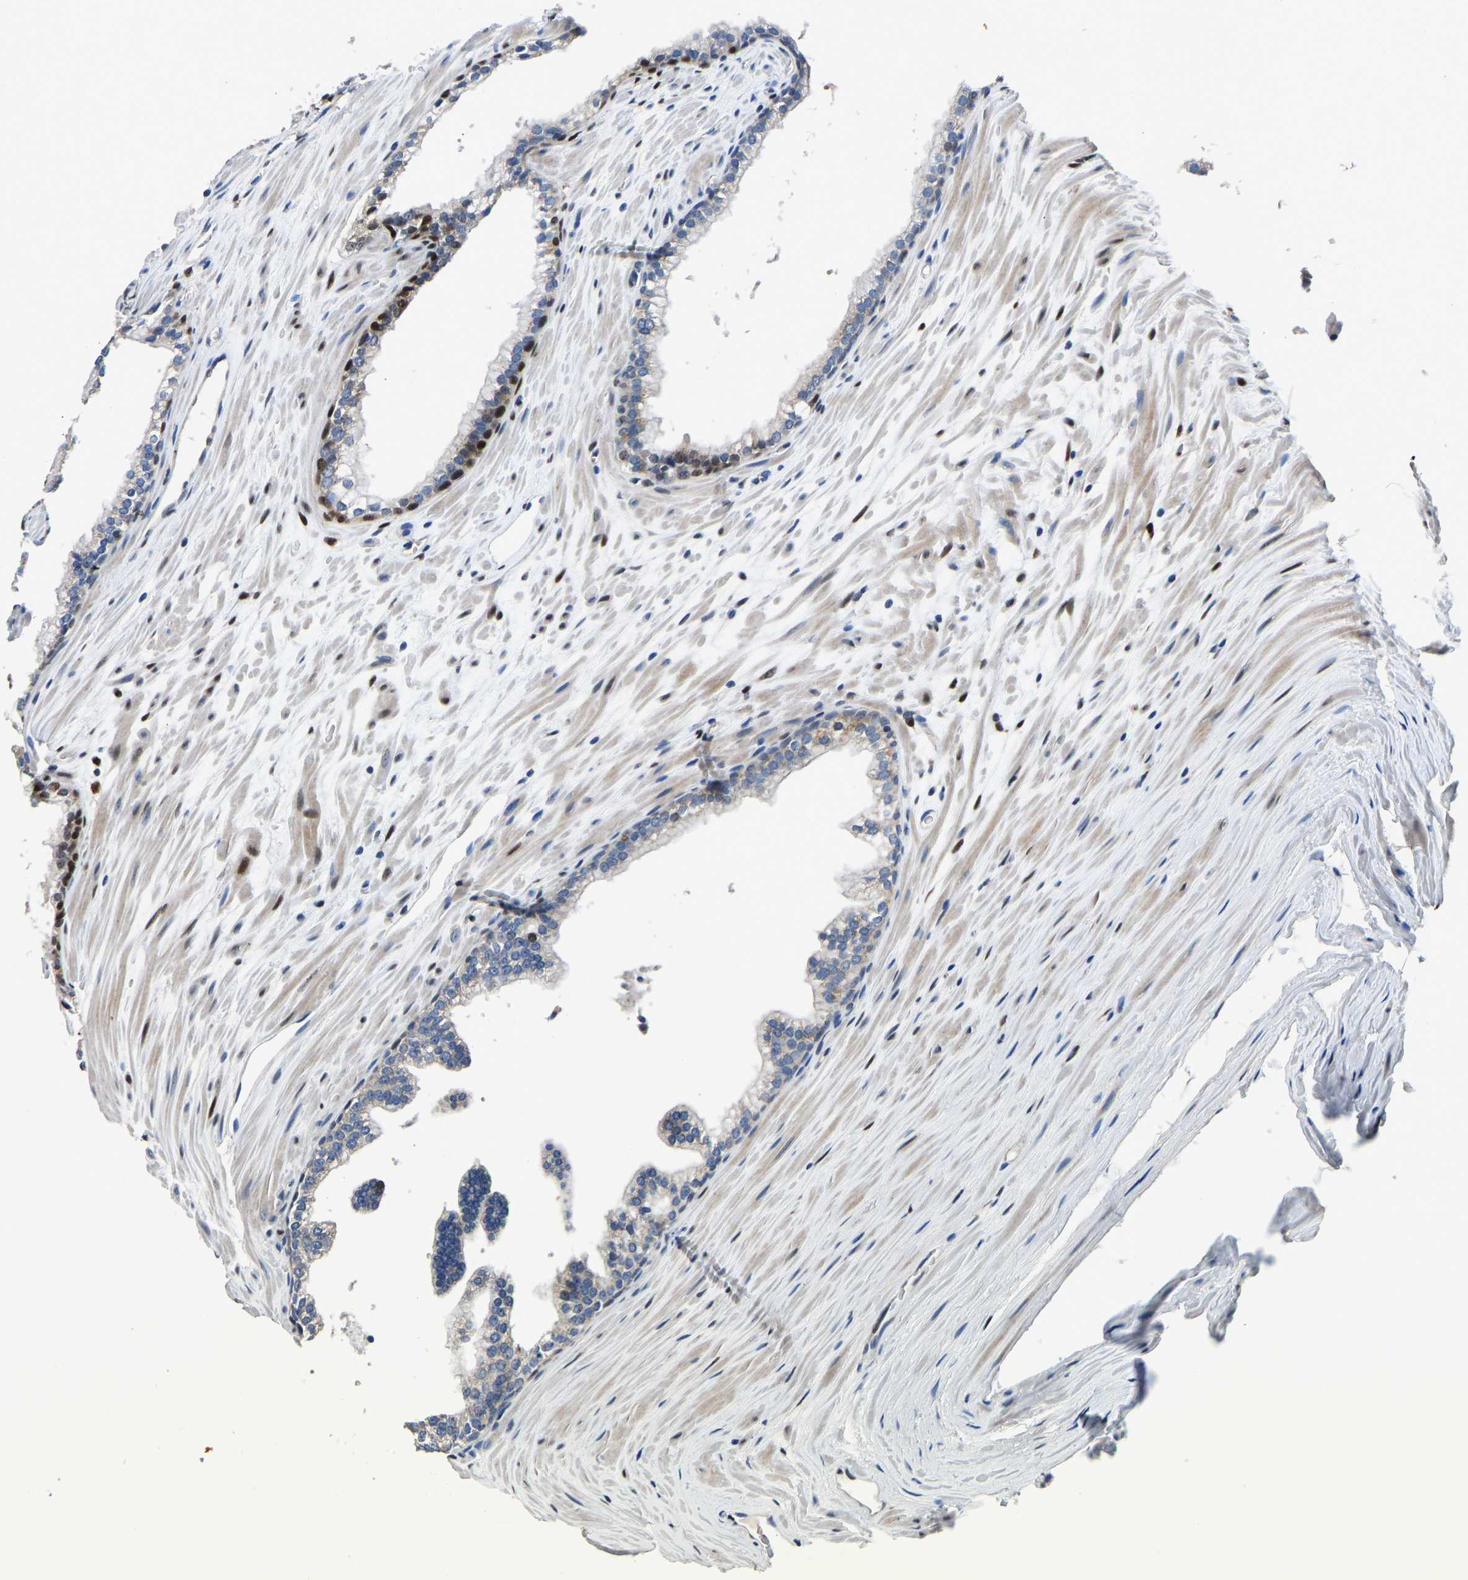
{"staining": {"intensity": "moderate", "quantity": "<25%", "location": "nuclear"}, "tissue": "prostate cancer", "cell_type": "Tumor cells", "image_type": "cancer", "snomed": [{"axis": "morphology", "description": "Adenocarcinoma, Low grade"}, {"axis": "topography", "description": "Prostate"}], "caption": "Prostate cancer (low-grade adenocarcinoma) stained for a protein demonstrates moderate nuclear positivity in tumor cells.", "gene": "EGR1", "patient": {"sex": "male", "age": 70}}